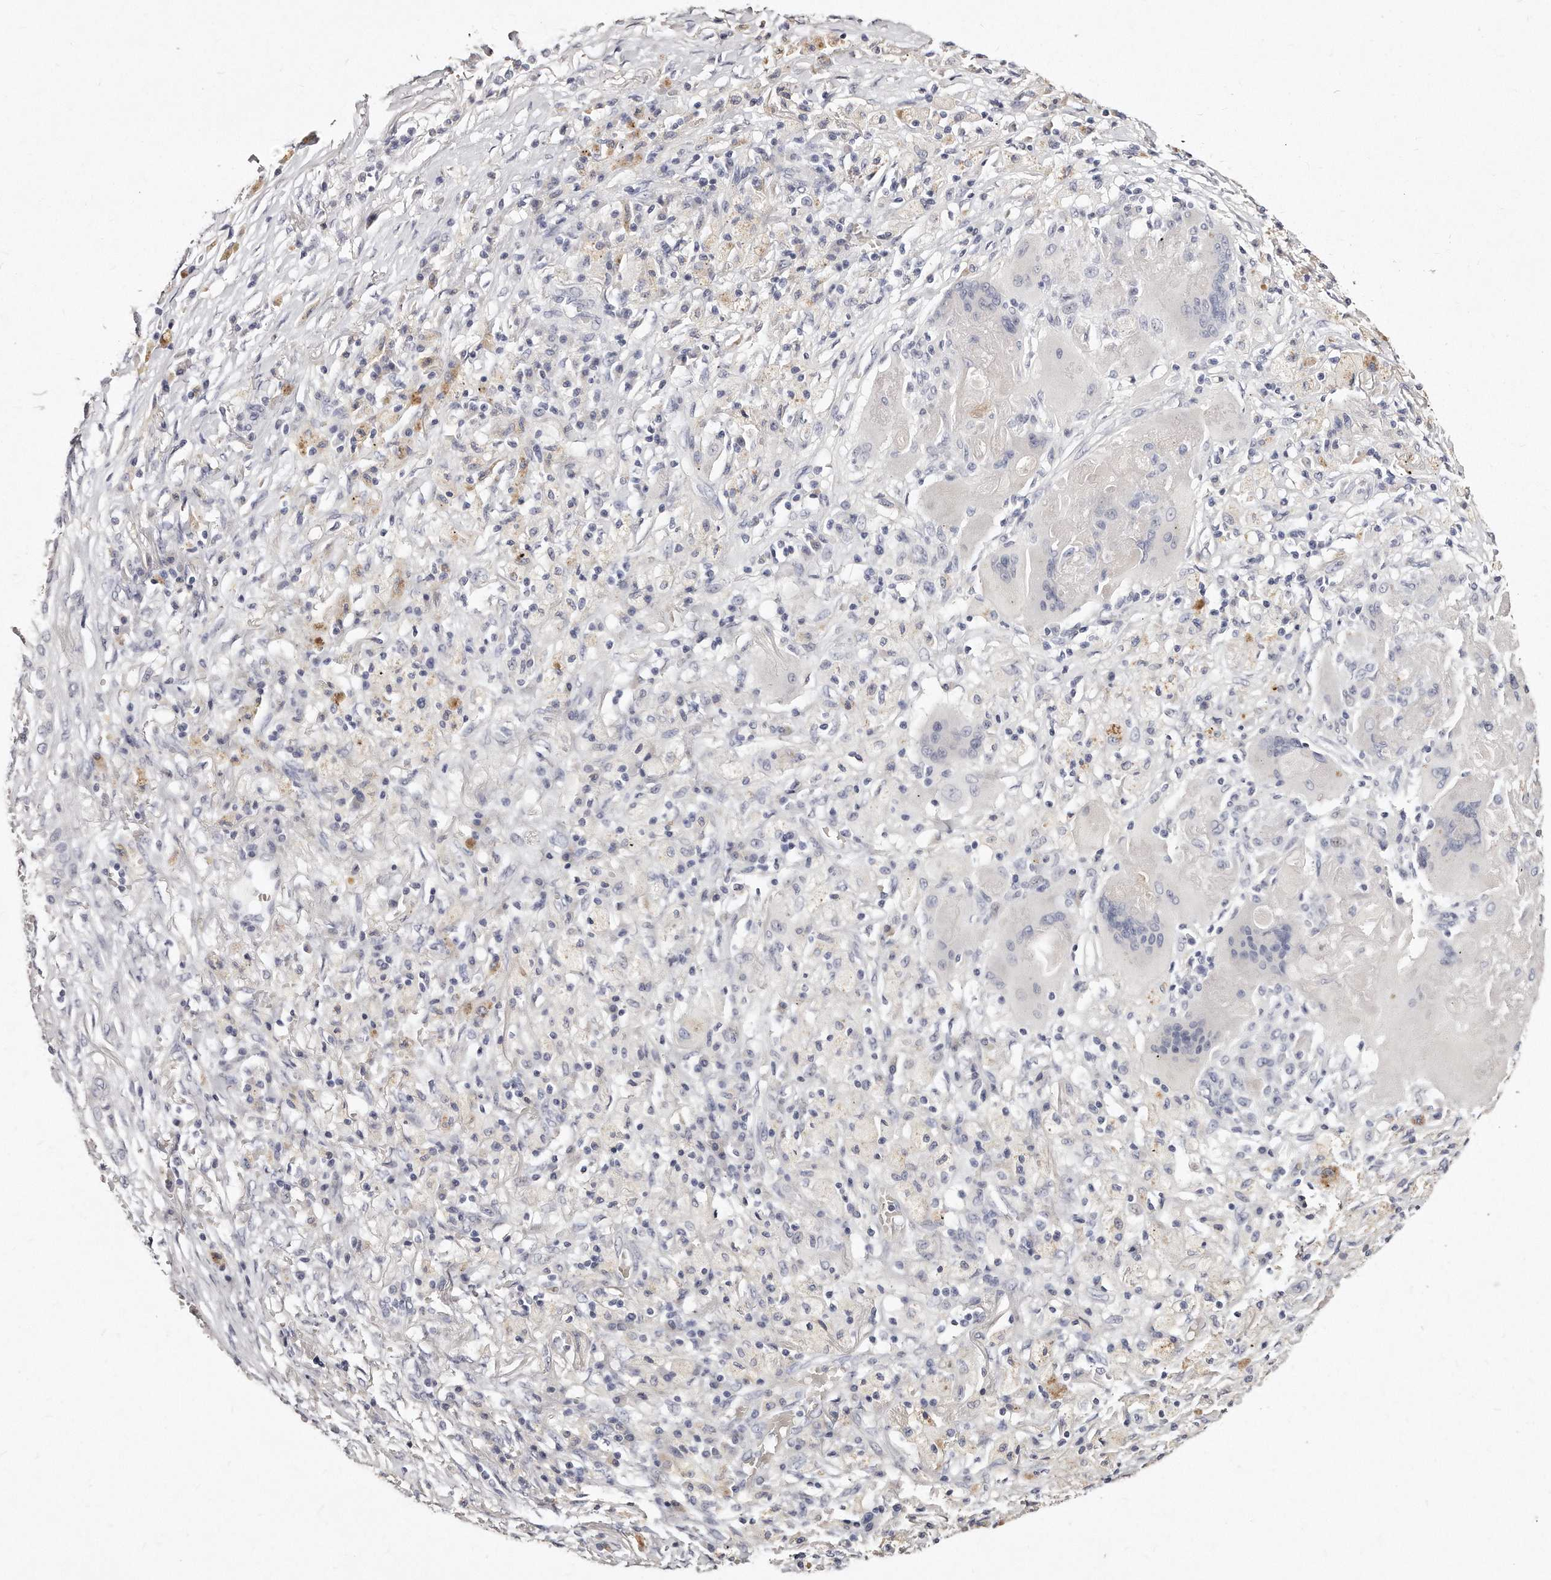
{"staining": {"intensity": "negative", "quantity": "none", "location": "none"}, "tissue": "lung cancer", "cell_type": "Tumor cells", "image_type": "cancer", "snomed": [{"axis": "morphology", "description": "Squamous cell carcinoma, NOS"}, {"axis": "topography", "description": "Lung"}], "caption": "Immunohistochemistry (IHC) histopathology image of human squamous cell carcinoma (lung) stained for a protein (brown), which demonstrates no expression in tumor cells.", "gene": "GDA", "patient": {"sex": "male", "age": 61}}